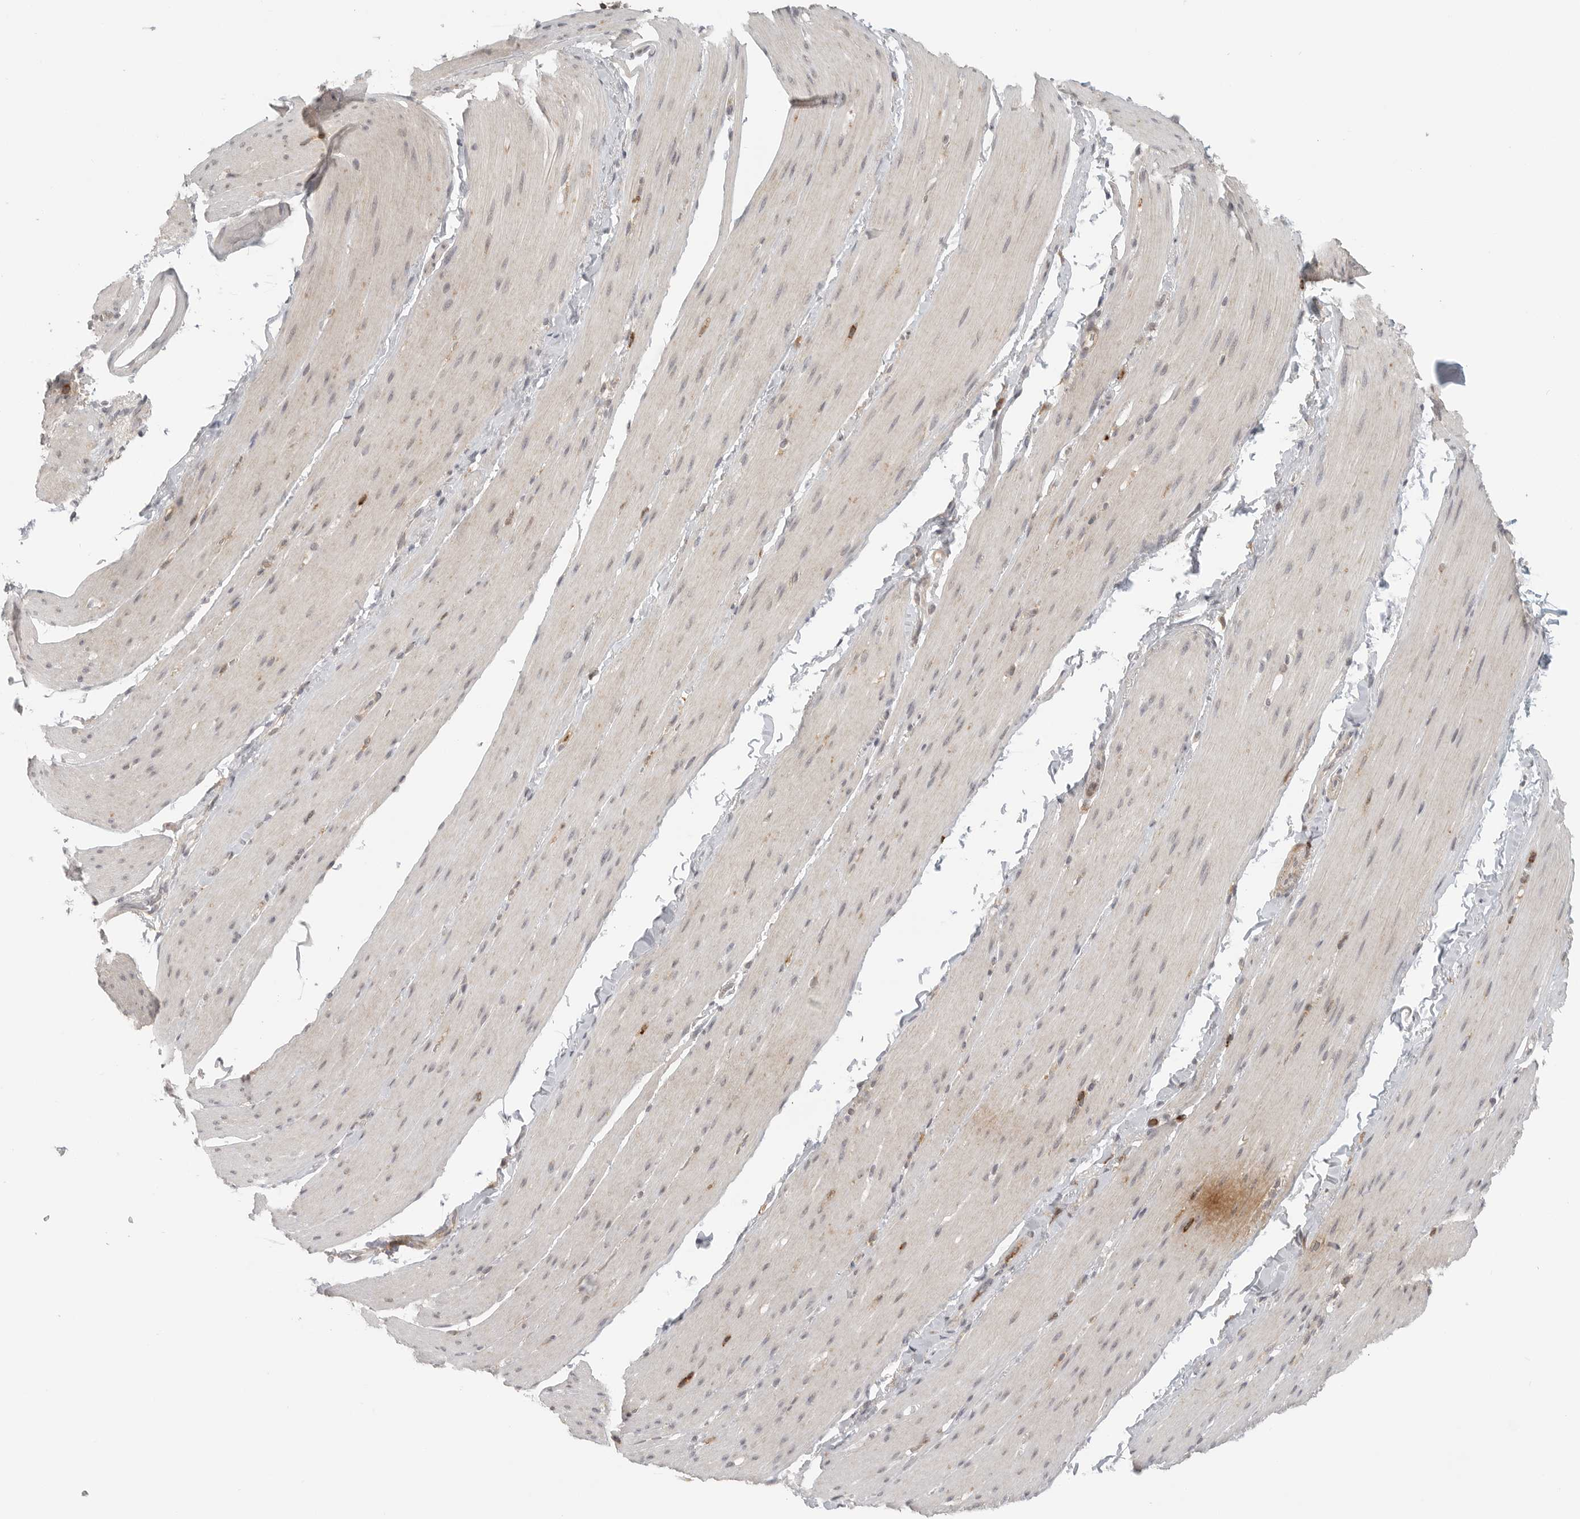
{"staining": {"intensity": "negative", "quantity": "none", "location": "none"}, "tissue": "smooth muscle", "cell_type": "Smooth muscle cells", "image_type": "normal", "snomed": [{"axis": "morphology", "description": "Normal tissue, NOS"}, {"axis": "topography", "description": "Smooth muscle"}, {"axis": "topography", "description": "Small intestine"}], "caption": "Immunohistochemical staining of unremarkable smooth muscle demonstrates no significant positivity in smooth muscle cells.", "gene": "SH3KBP1", "patient": {"sex": "female", "age": 84}}